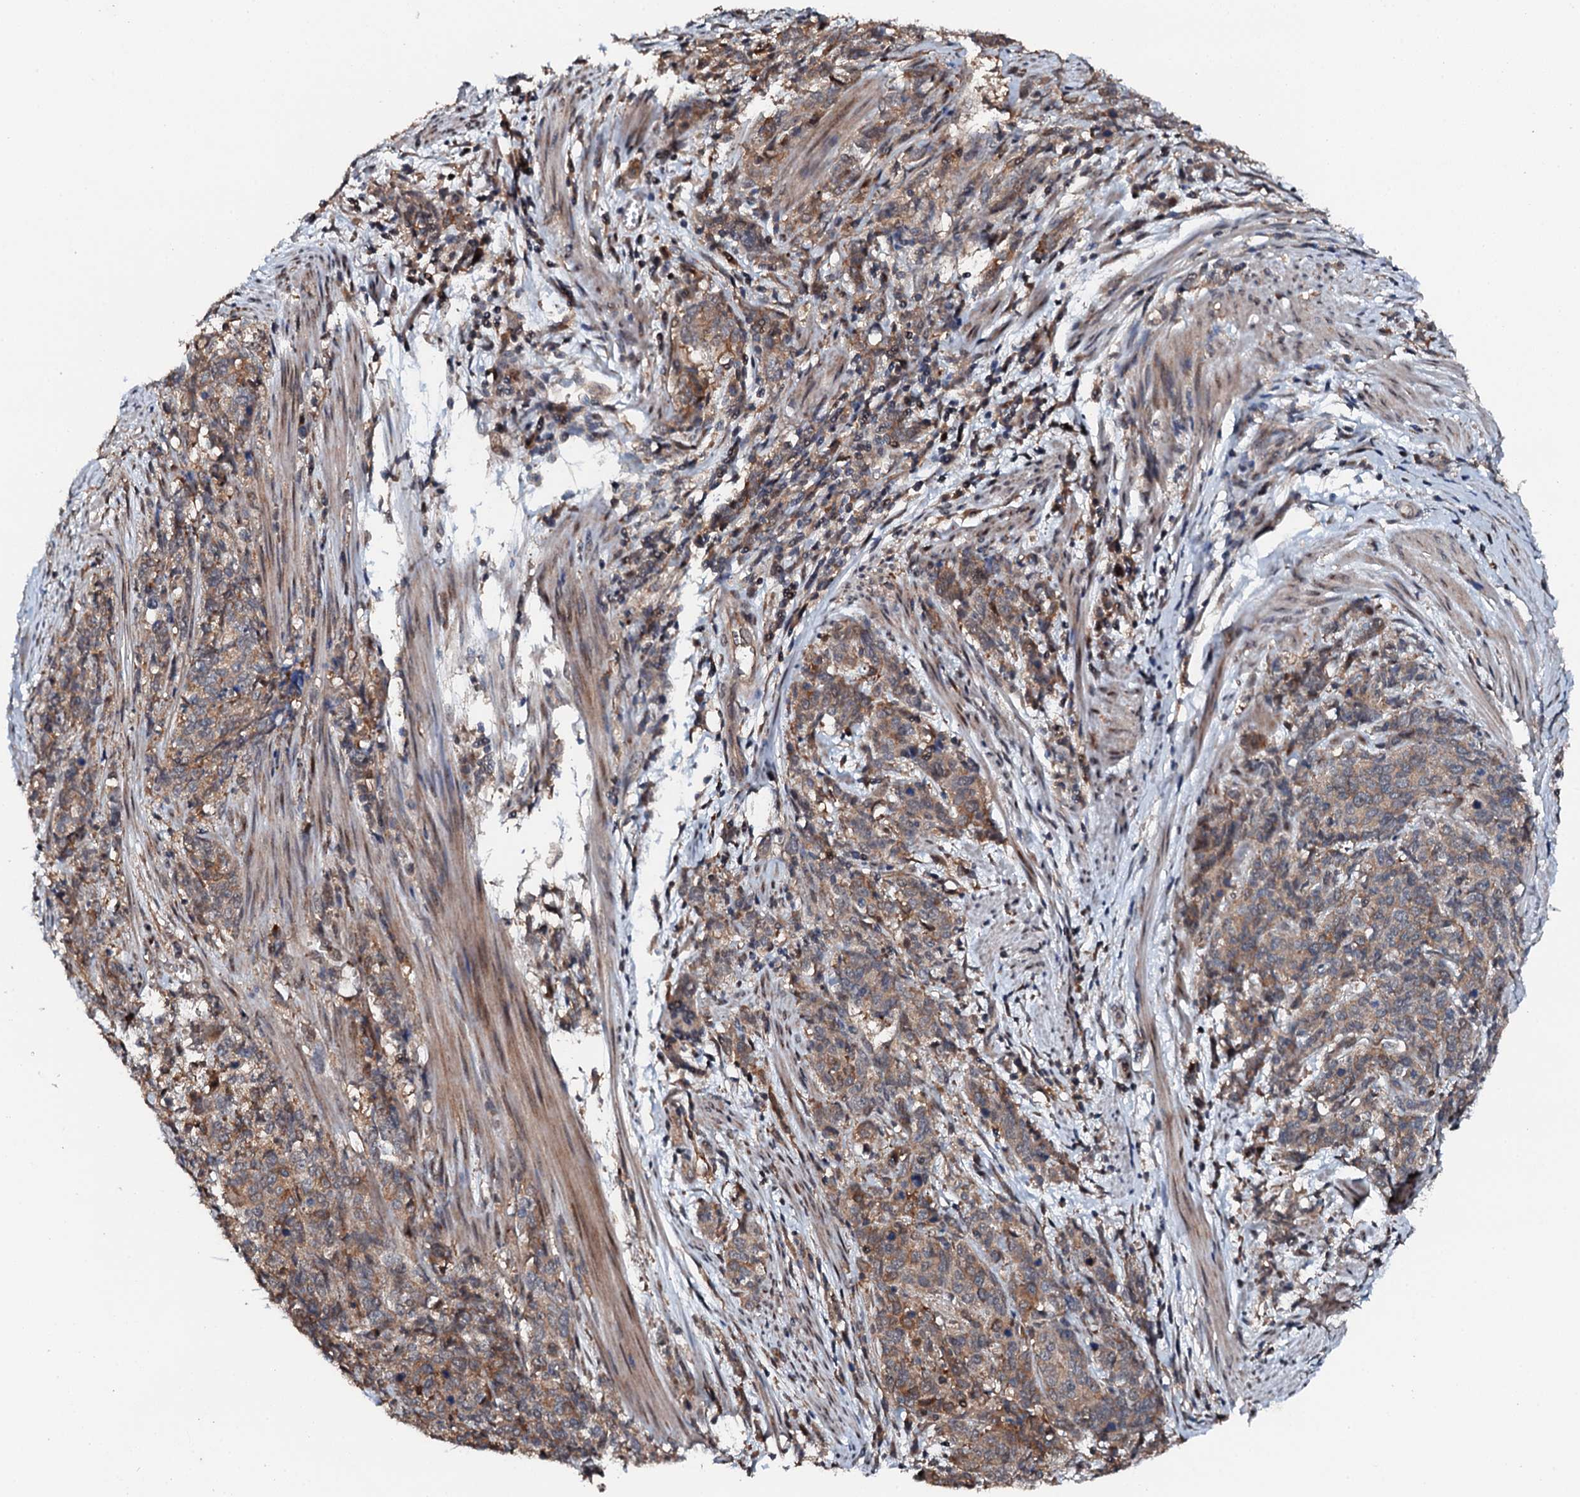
{"staining": {"intensity": "moderate", "quantity": ">75%", "location": "cytoplasmic/membranous"}, "tissue": "cervical cancer", "cell_type": "Tumor cells", "image_type": "cancer", "snomed": [{"axis": "morphology", "description": "Squamous cell carcinoma, NOS"}, {"axis": "topography", "description": "Cervix"}], "caption": "Squamous cell carcinoma (cervical) stained with DAB (3,3'-diaminobenzidine) IHC shows medium levels of moderate cytoplasmic/membranous positivity in about >75% of tumor cells.", "gene": "FLYWCH1", "patient": {"sex": "female", "age": 60}}